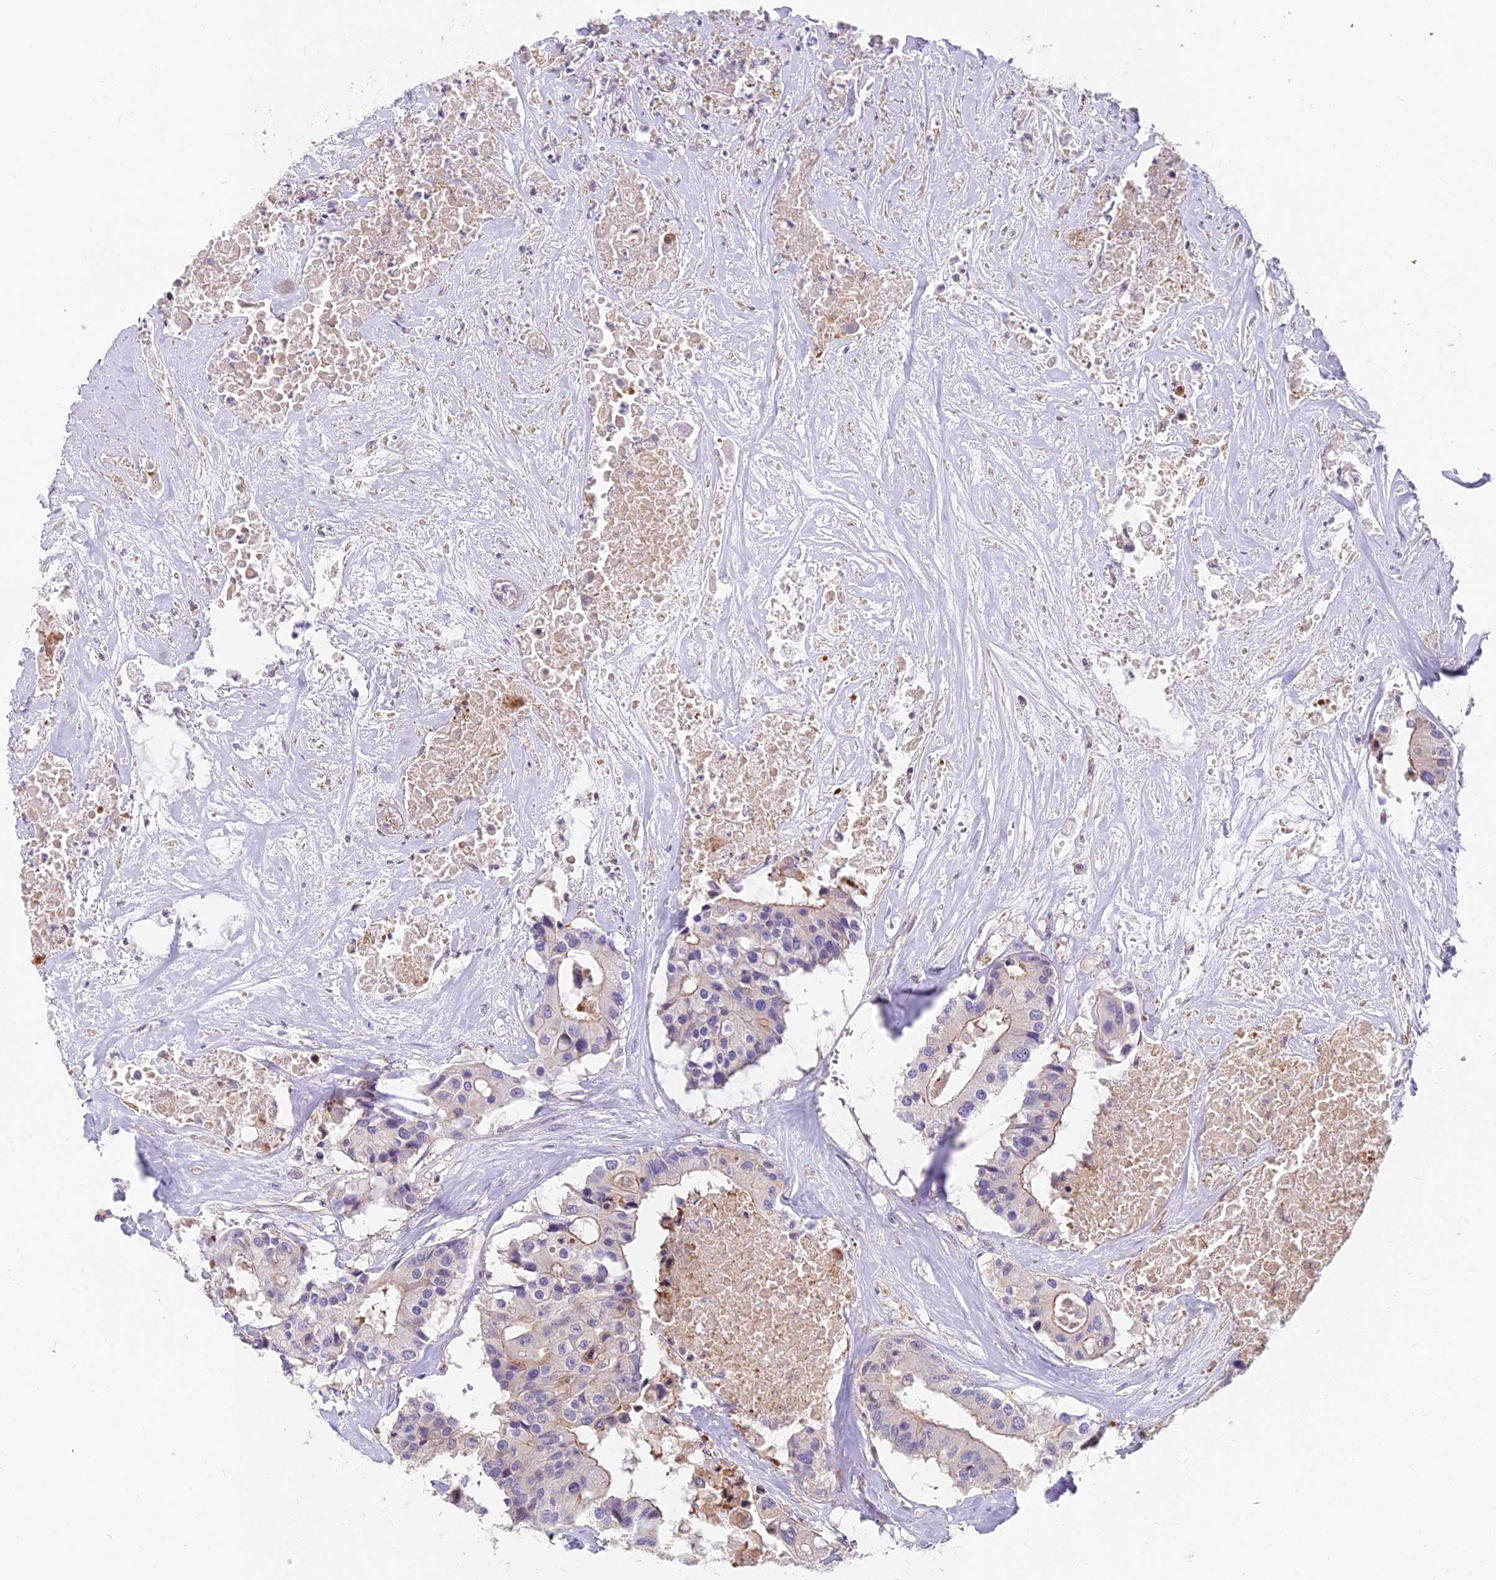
{"staining": {"intensity": "weak", "quantity": "<25%", "location": "cytoplasmic/membranous"}, "tissue": "colorectal cancer", "cell_type": "Tumor cells", "image_type": "cancer", "snomed": [{"axis": "morphology", "description": "Adenocarcinoma, NOS"}, {"axis": "topography", "description": "Colon"}], "caption": "This is an immunohistochemistry (IHC) image of human colorectal adenocarcinoma. There is no staining in tumor cells.", "gene": "HLA-DOA", "patient": {"sex": "male", "age": 77}}